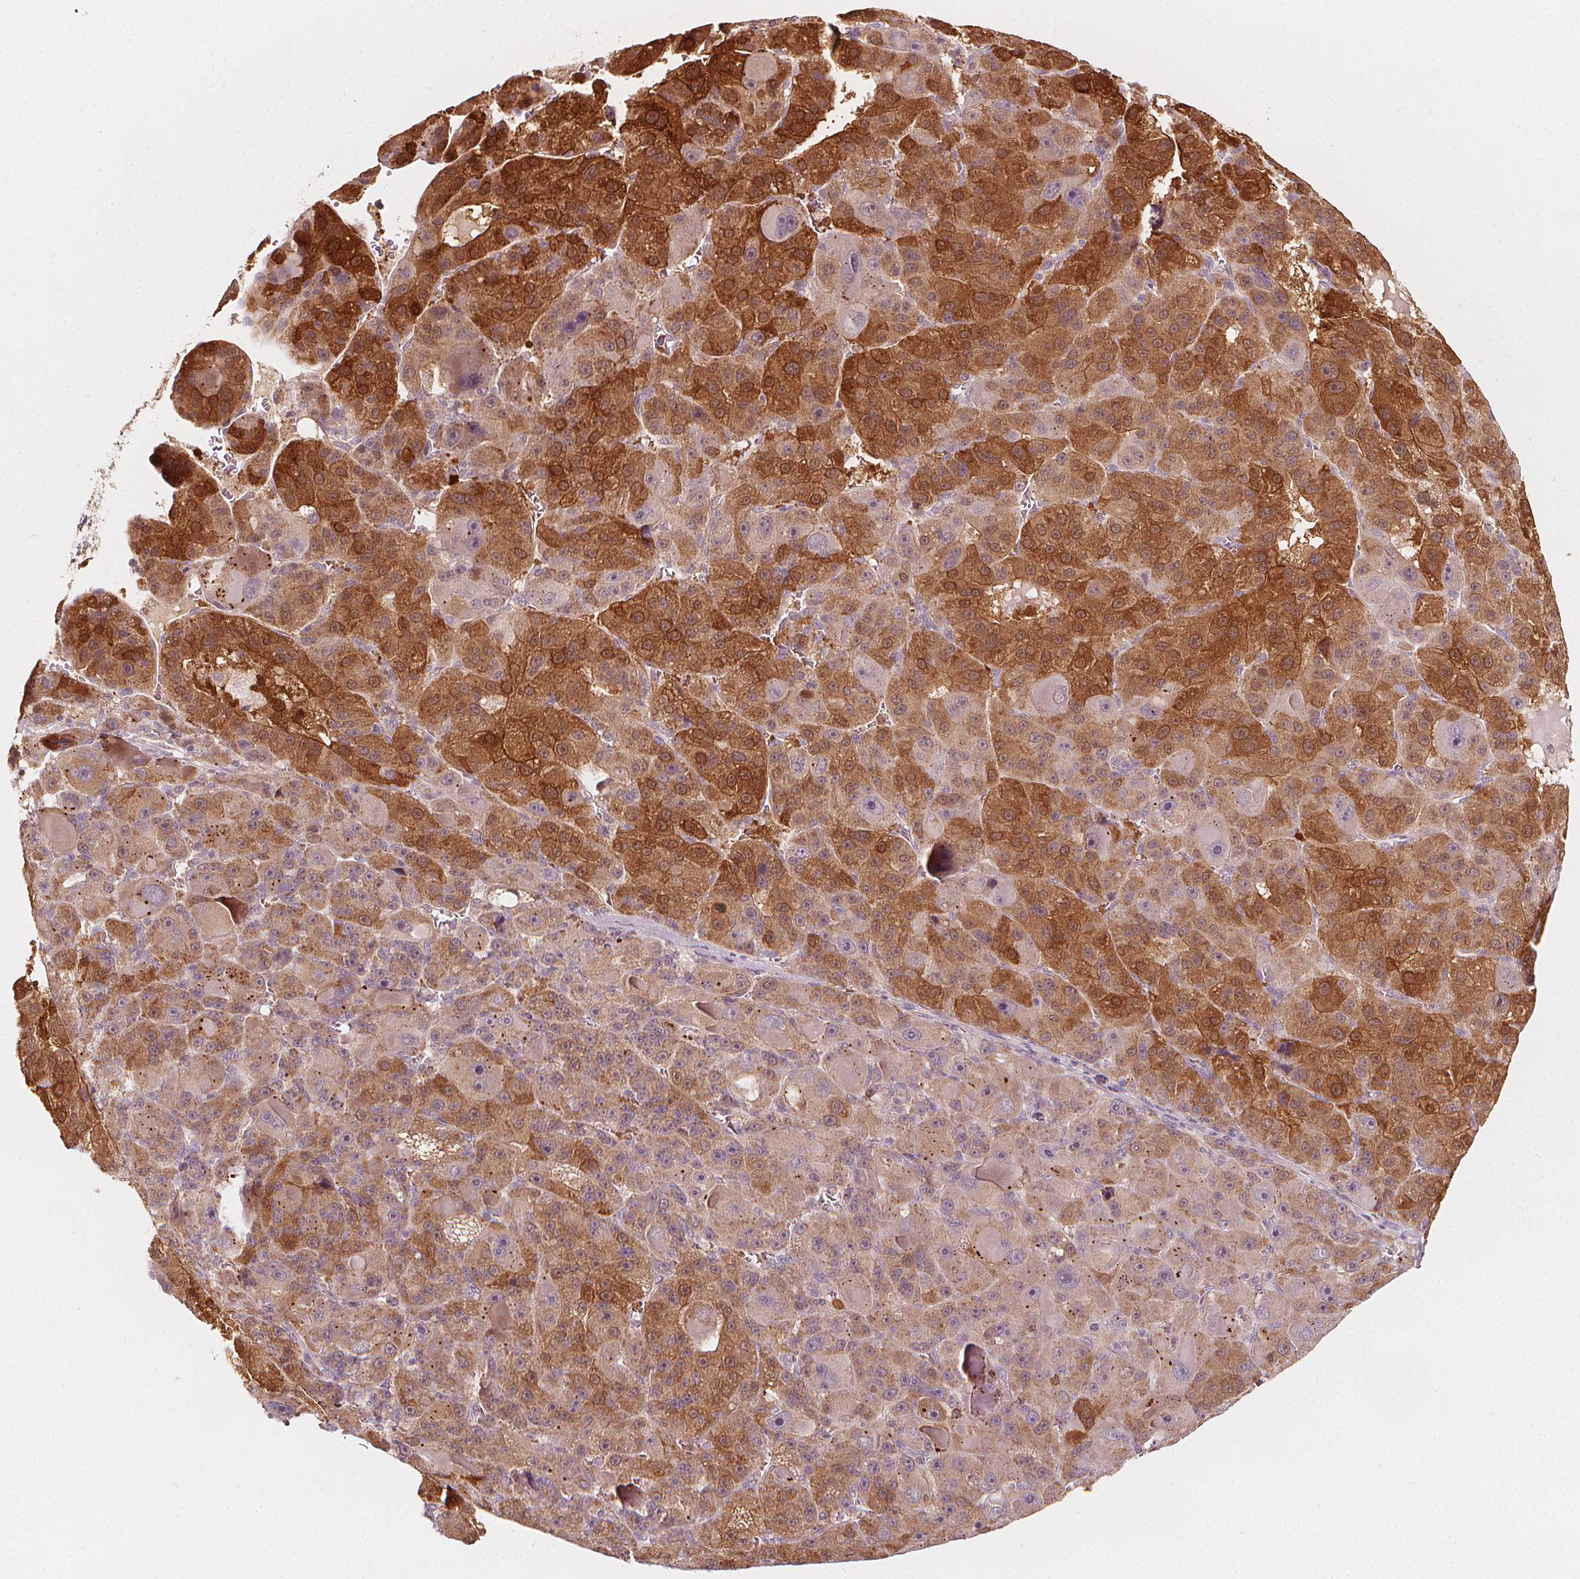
{"staining": {"intensity": "moderate", "quantity": "25%-75%", "location": "cytoplasmic/membranous"}, "tissue": "liver cancer", "cell_type": "Tumor cells", "image_type": "cancer", "snomed": [{"axis": "morphology", "description": "Carcinoma, Hepatocellular, NOS"}, {"axis": "topography", "description": "Liver"}], "caption": "Protein expression analysis of liver cancer (hepatocellular carcinoma) shows moderate cytoplasmic/membranous staining in about 25%-75% of tumor cells.", "gene": "NPC1L1", "patient": {"sex": "male", "age": 76}}